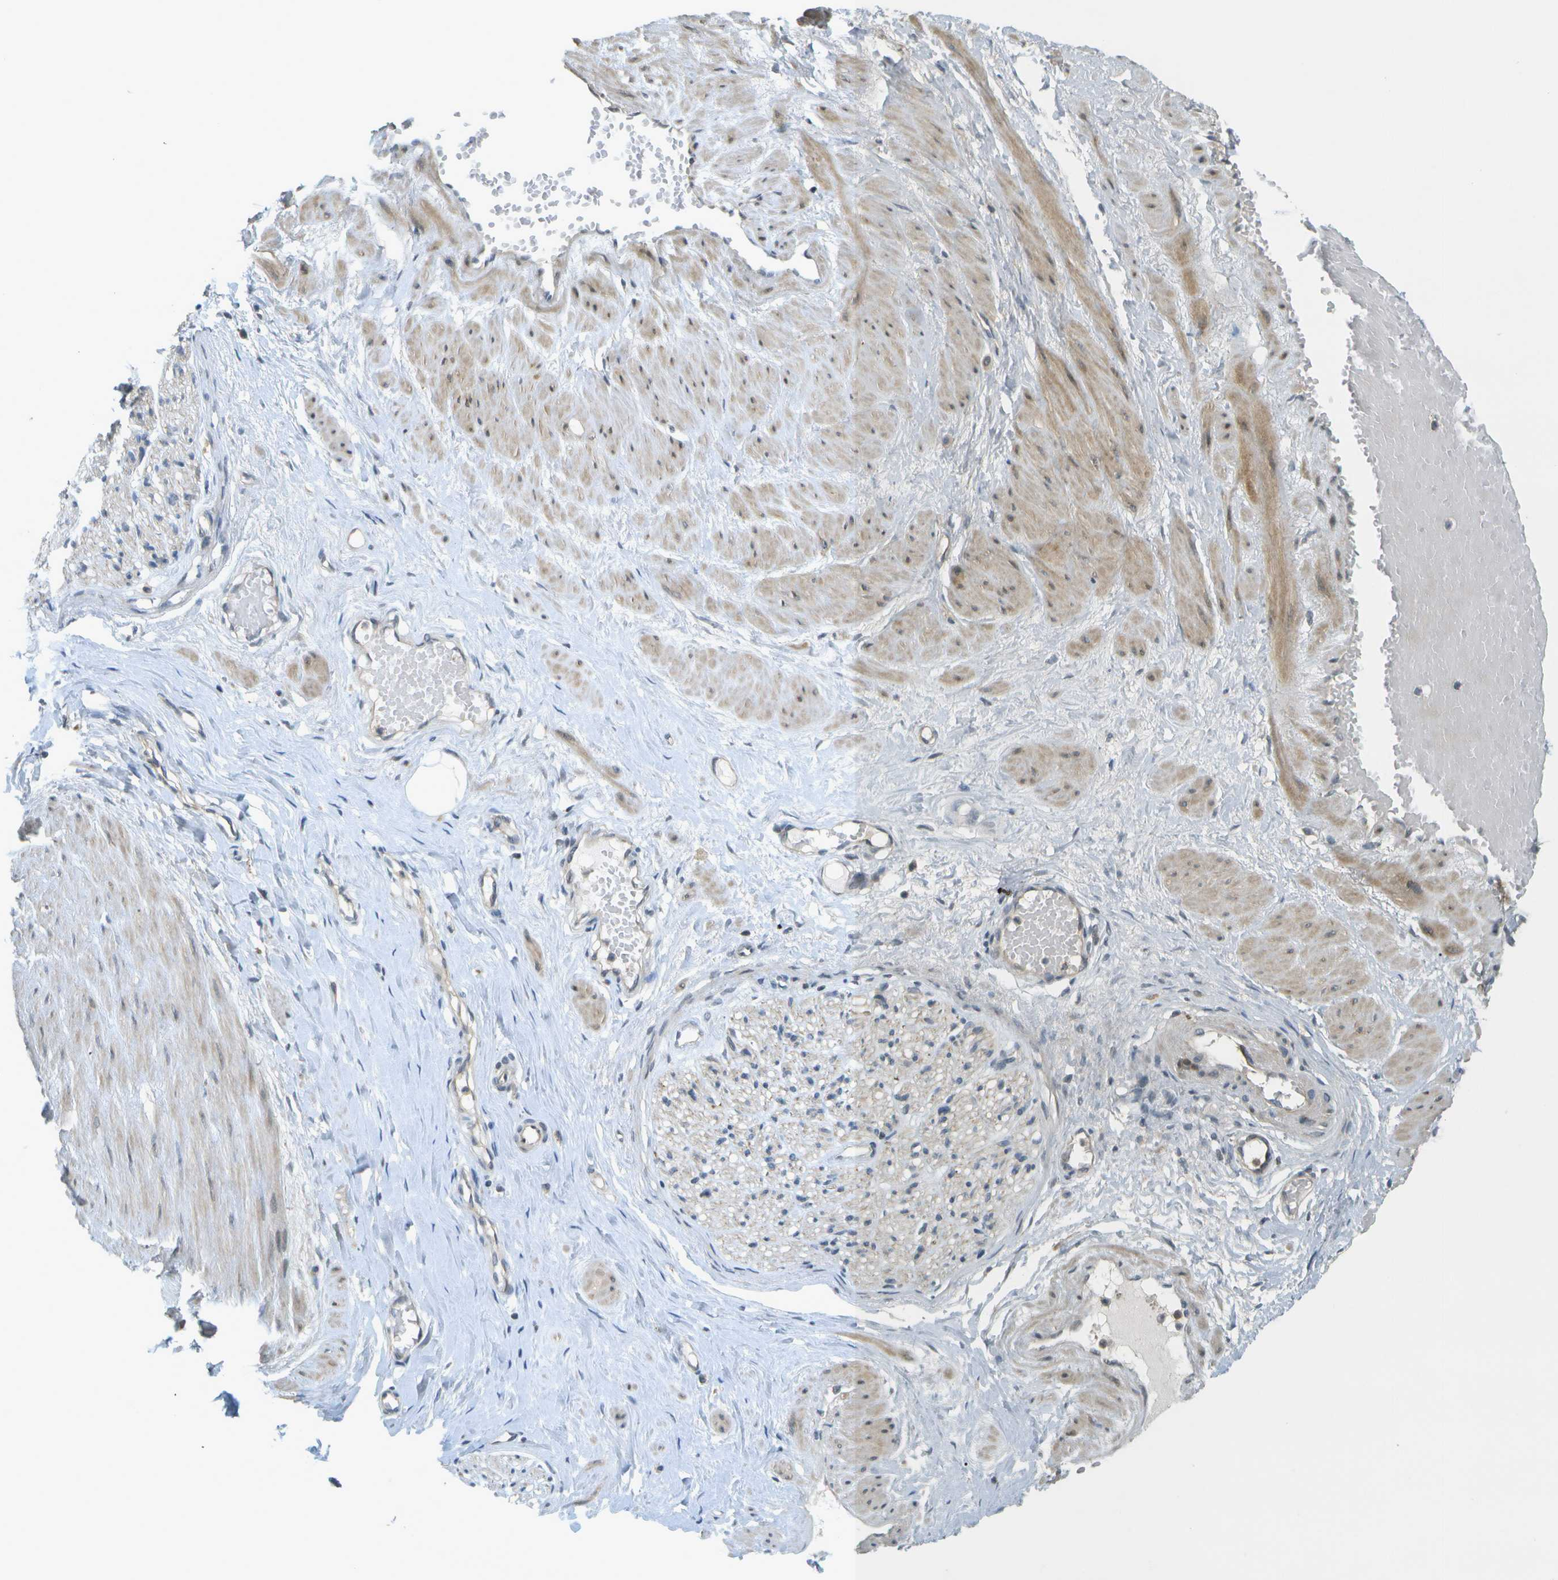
{"staining": {"intensity": "negative", "quantity": "none", "location": "none"}, "tissue": "adipose tissue", "cell_type": "Adipocytes", "image_type": "normal", "snomed": [{"axis": "morphology", "description": "Normal tissue, NOS"}, {"axis": "topography", "description": "Soft tissue"}, {"axis": "topography", "description": "Vascular tissue"}], "caption": "Image shows no significant protein expression in adipocytes of benign adipose tissue. (Brightfield microscopy of DAB (3,3'-diaminobenzidine) IHC at high magnification).", "gene": "WNK2", "patient": {"sex": "female", "age": 35}}